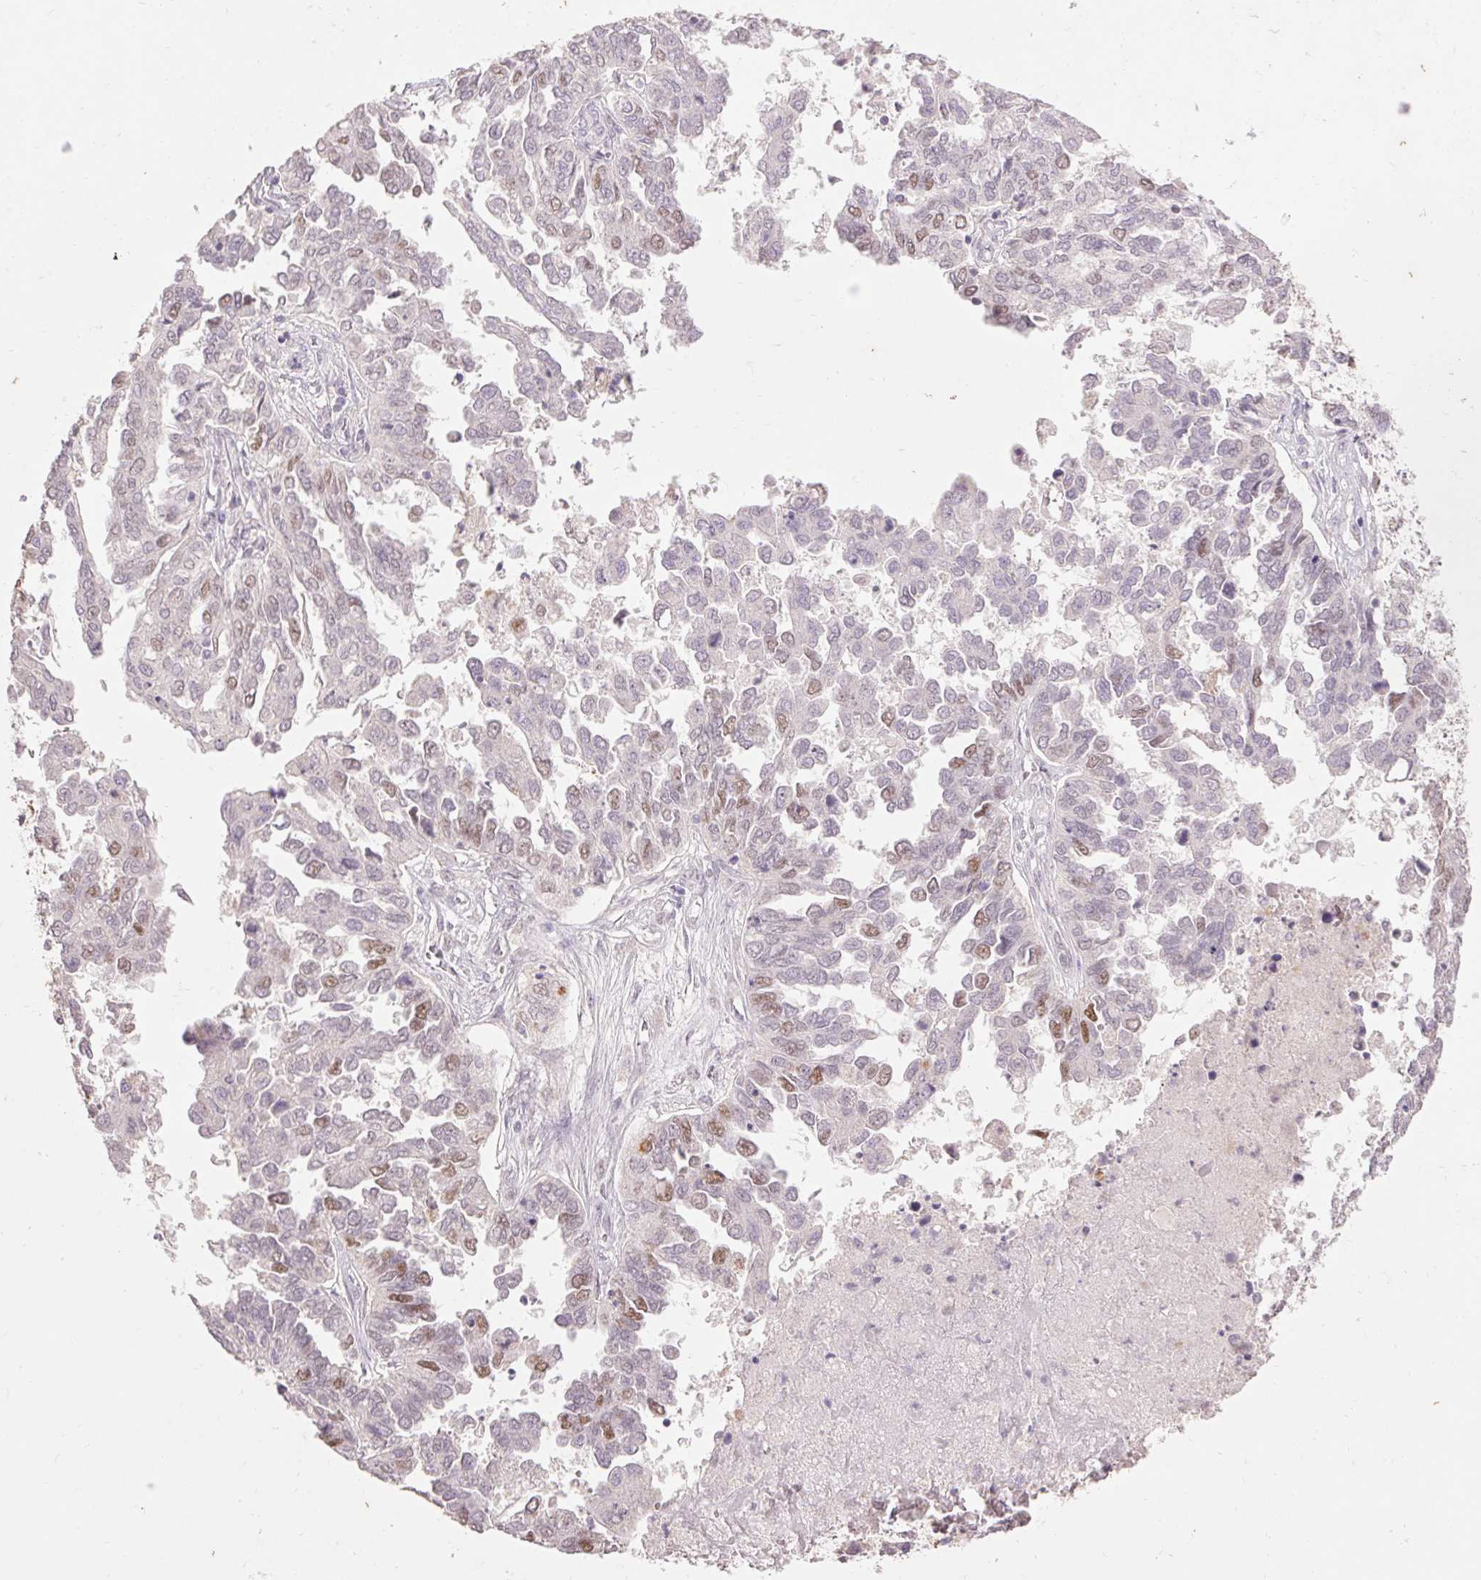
{"staining": {"intensity": "moderate", "quantity": "<25%", "location": "nuclear"}, "tissue": "ovarian cancer", "cell_type": "Tumor cells", "image_type": "cancer", "snomed": [{"axis": "morphology", "description": "Cystadenocarcinoma, serous, NOS"}, {"axis": "topography", "description": "Ovary"}], "caption": "Serous cystadenocarcinoma (ovarian) stained with immunohistochemistry (IHC) reveals moderate nuclear expression in about <25% of tumor cells.", "gene": "SKP2", "patient": {"sex": "female", "age": 53}}